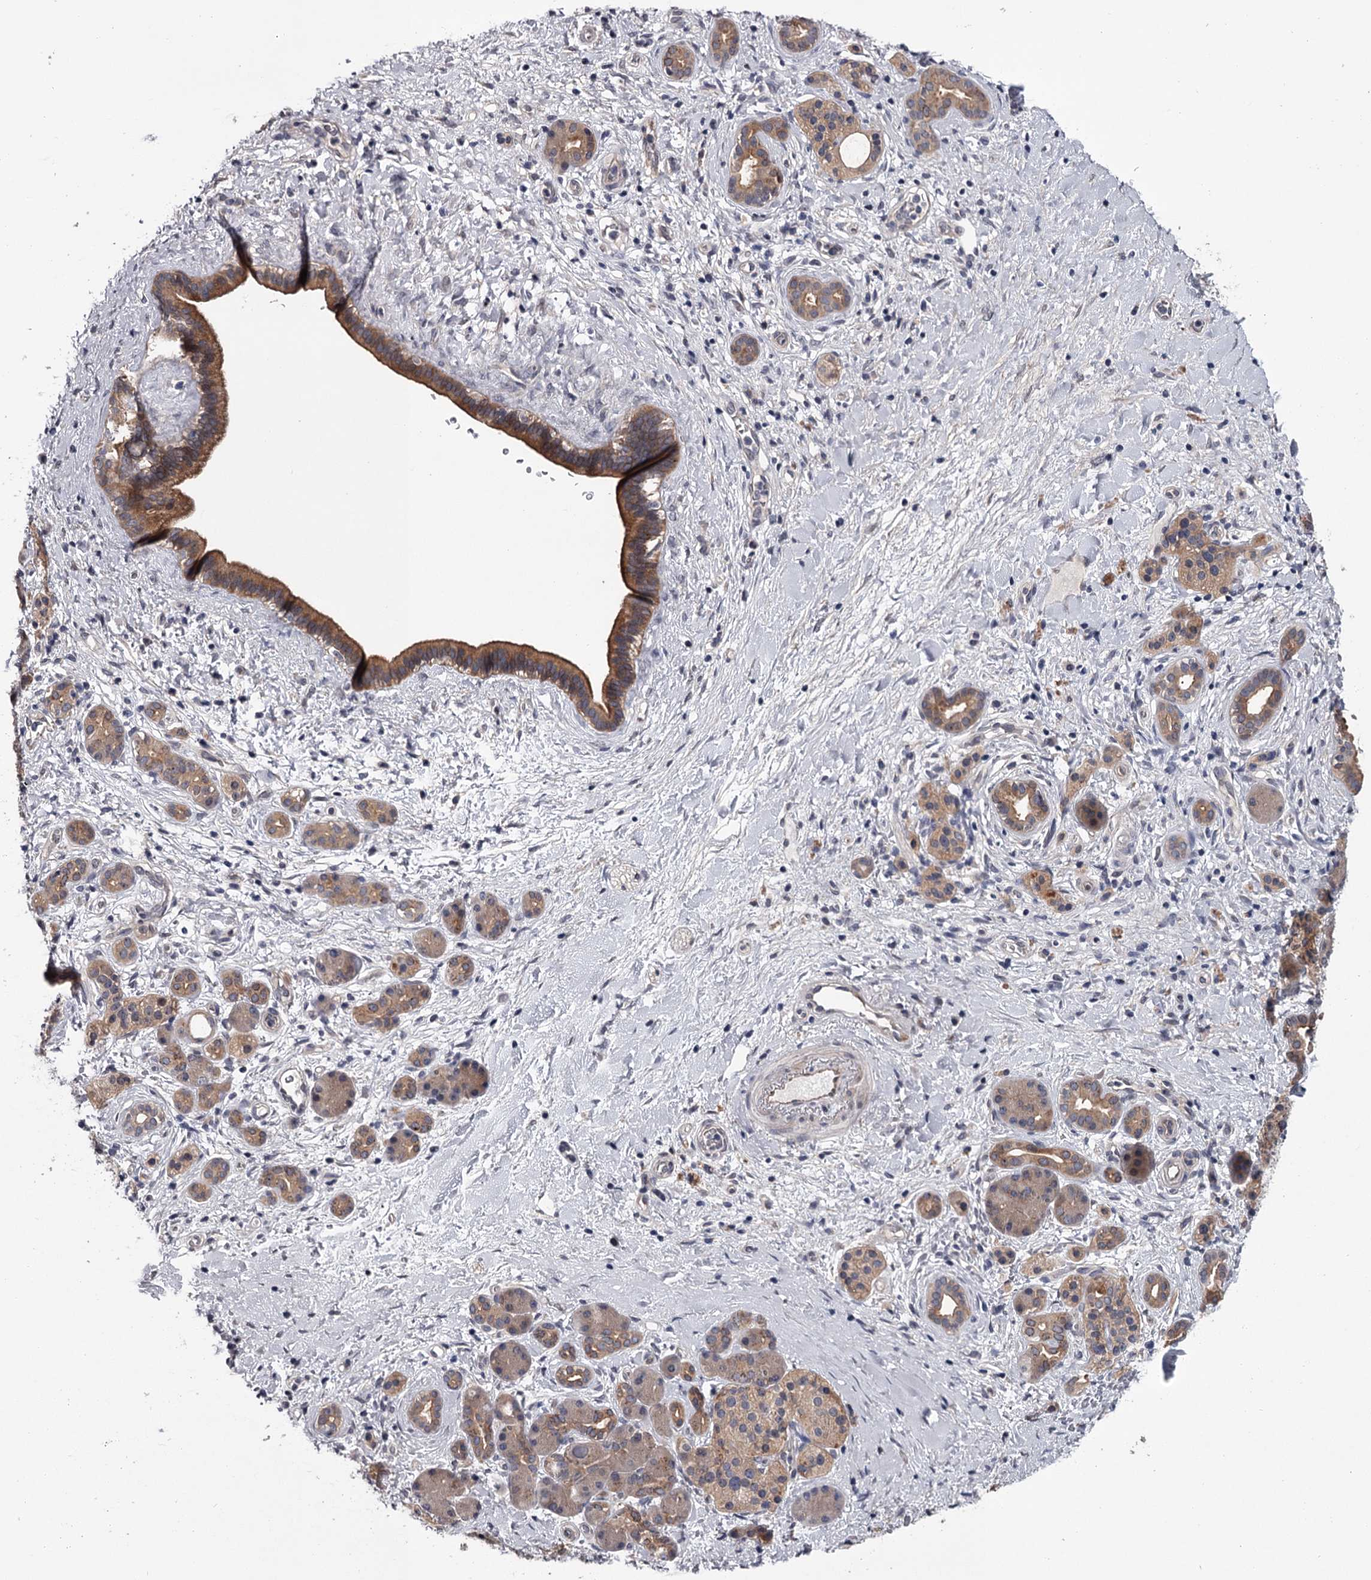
{"staining": {"intensity": "moderate", "quantity": ">75%", "location": "cytoplasmic/membranous"}, "tissue": "pancreatic cancer", "cell_type": "Tumor cells", "image_type": "cancer", "snomed": [{"axis": "morphology", "description": "Normal tissue, NOS"}, {"axis": "morphology", "description": "Adenocarcinoma, NOS"}, {"axis": "topography", "description": "Pancreas"}, {"axis": "topography", "description": "Peripheral nerve tissue"}], "caption": "Approximately >75% of tumor cells in human adenocarcinoma (pancreatic) exhibit moderate cytoplasmic/membranous protein staining as visualized by brown immunohistochemical staining.", "gene": "DAO", "patient": {"sex": "female", "age": 77}}